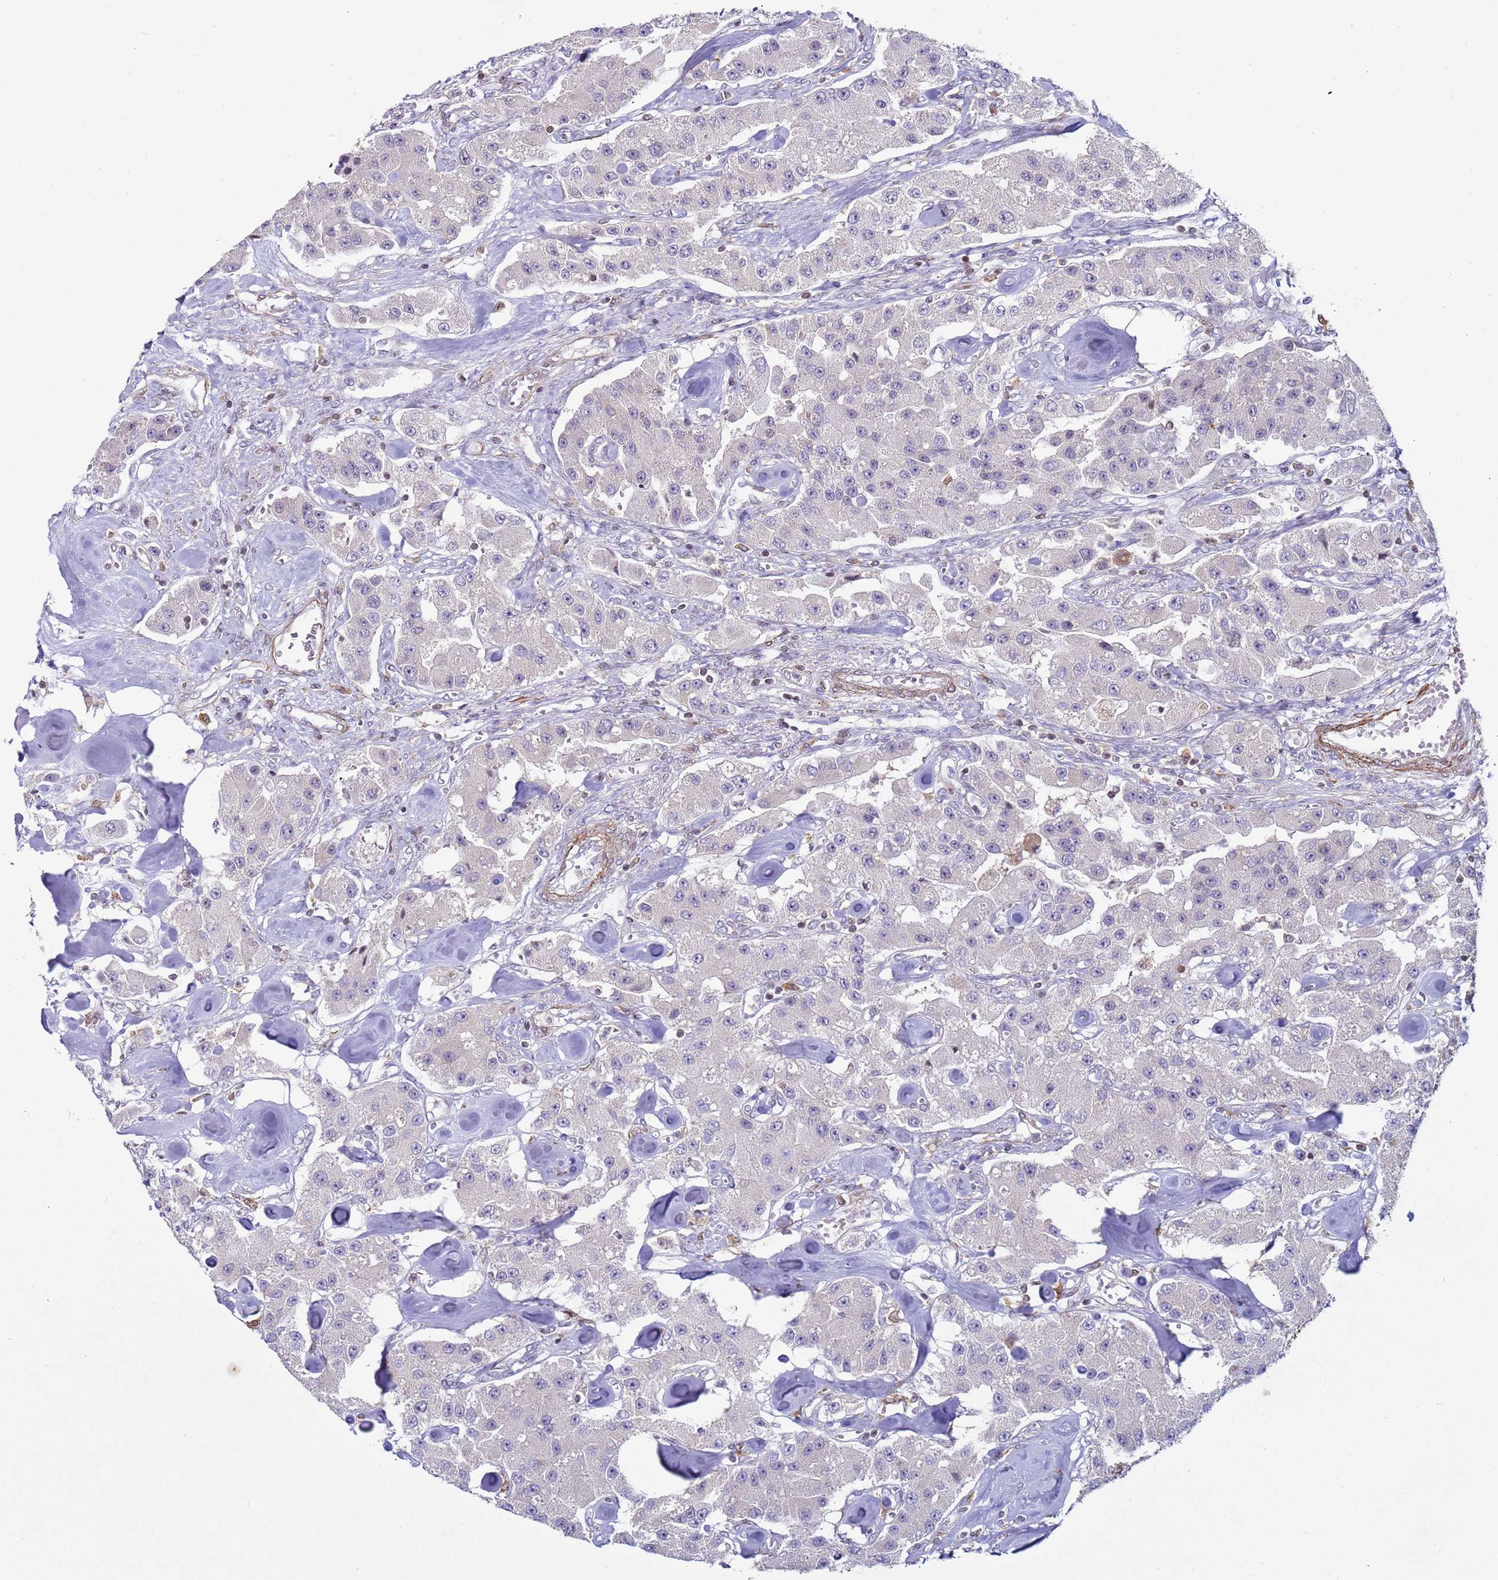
{"staining": {"intensity": "negative", "quantity": "none", "location": "none"}, "tissue": "carcinoid", "cell_type": "Tumor cells", "image_type": "cancer", "snomed": [{"axis": "morphology", "description": "Carcinoid, malignant, NOS"}, {"axis": "topography", "description": "Pancreas"}], "caption": "Tumor cells show no significant expression in carcinoid (malignant). Nuclei are stained in blue.", "gene": "SNAPC4", "patient": {"sex": "male", "age": 41}}